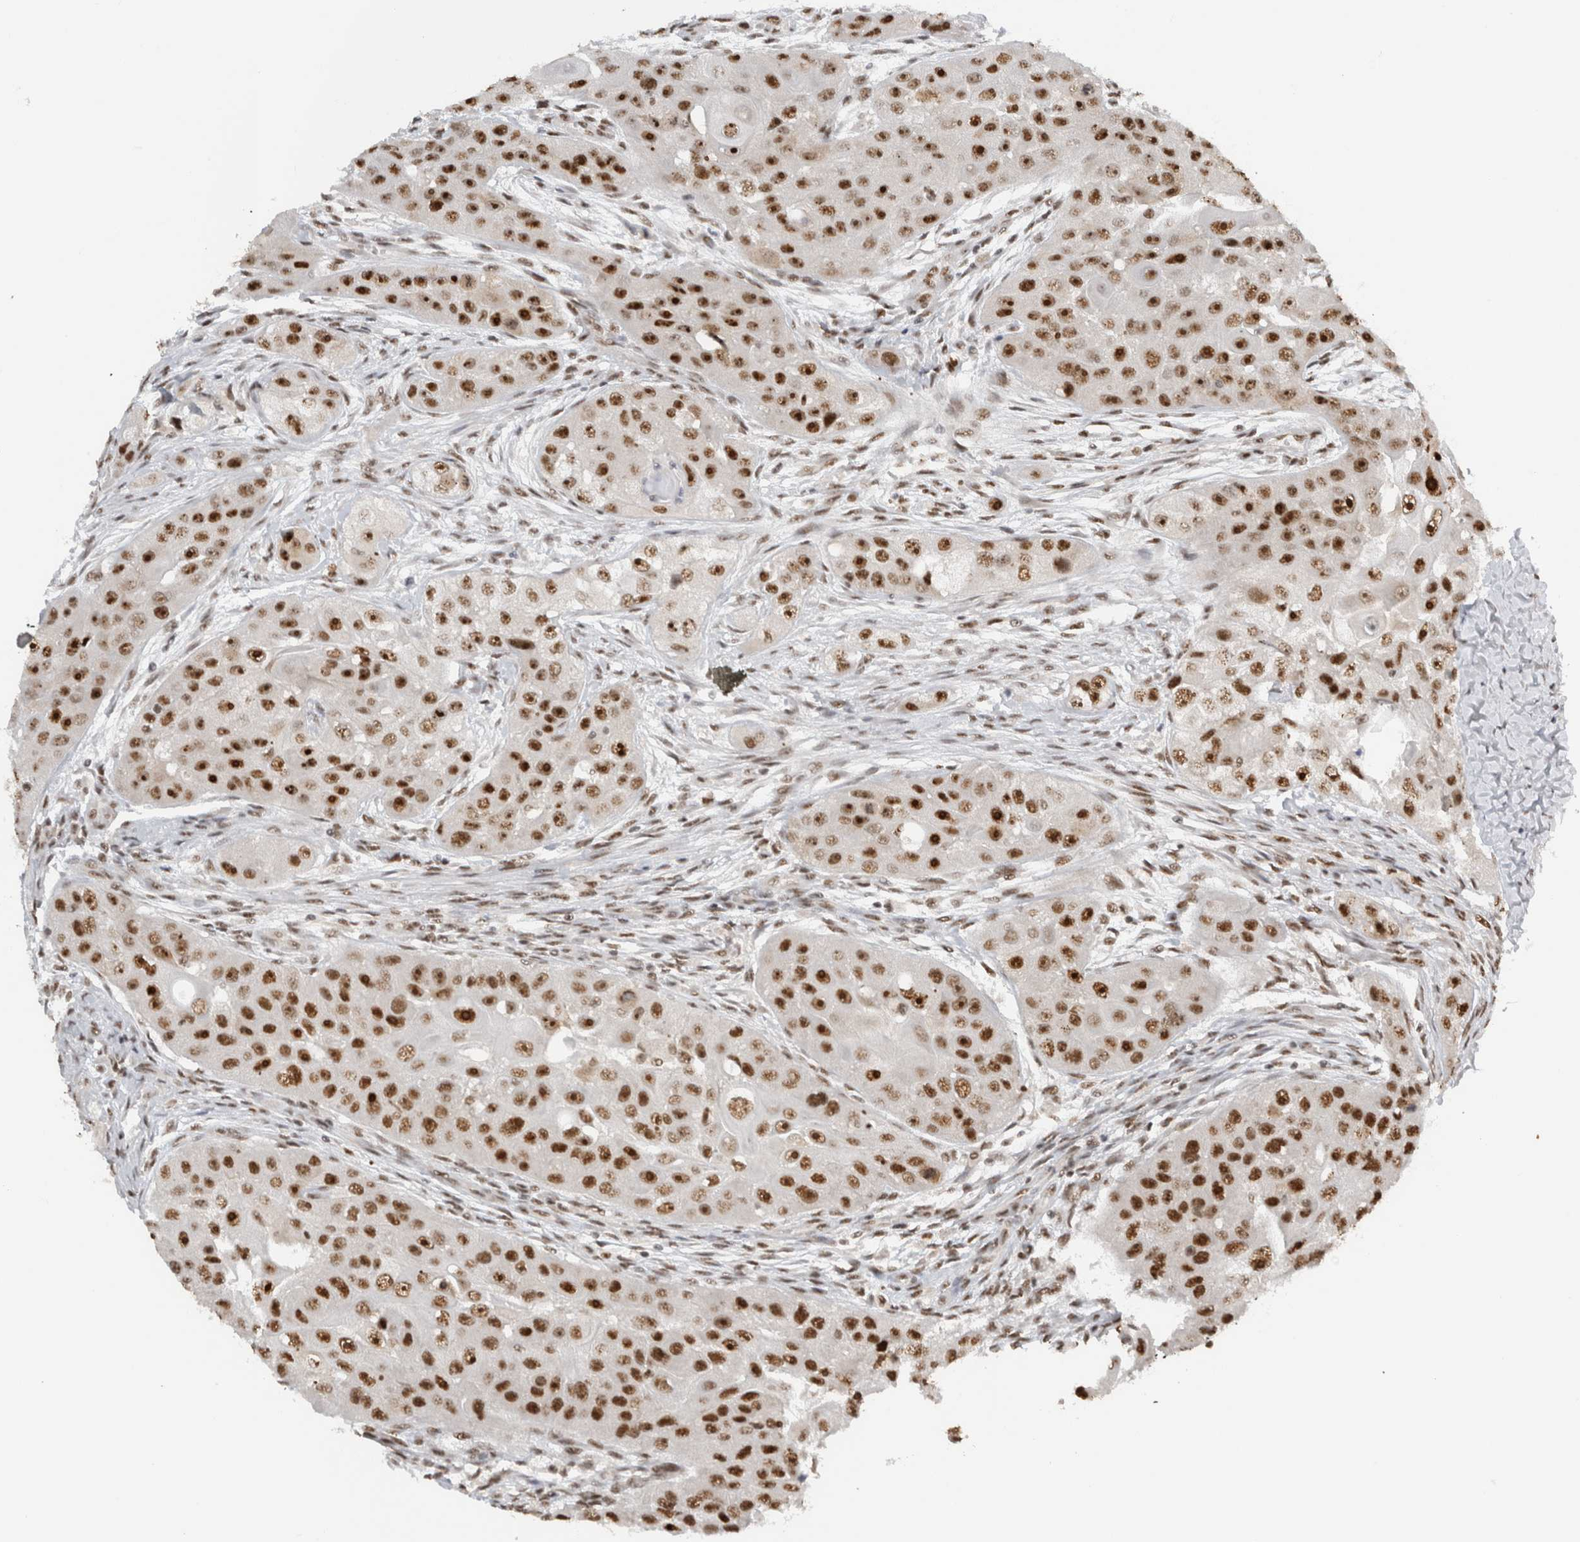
{"staining": {"intensity": "strong", "quantity": ">75%", "location": "nuclear"}, "tissue": "head and neck cancer", "cell_type": "Tumor cells", "image_type": "cancer", "snomed": [{"axis": "morphology", "description": "Normal tissue, NOS"}, {"axis": "morphology", "description": "Squamous cell carcinoma, NOS"}, {"axis": "topography", "description": "Skeletal muscle"}, {"axis": "topography", "description": "Head-Neck"}], "caption": "Head and neck cancer (squamous cell carcinoma) was stained to show a protein in brown. There is high levels of strong nuclear positivity in about >75% of tumor cells.", "gene": "EBNA1BP2", "patient": {"sex": "male", "age": 51}}